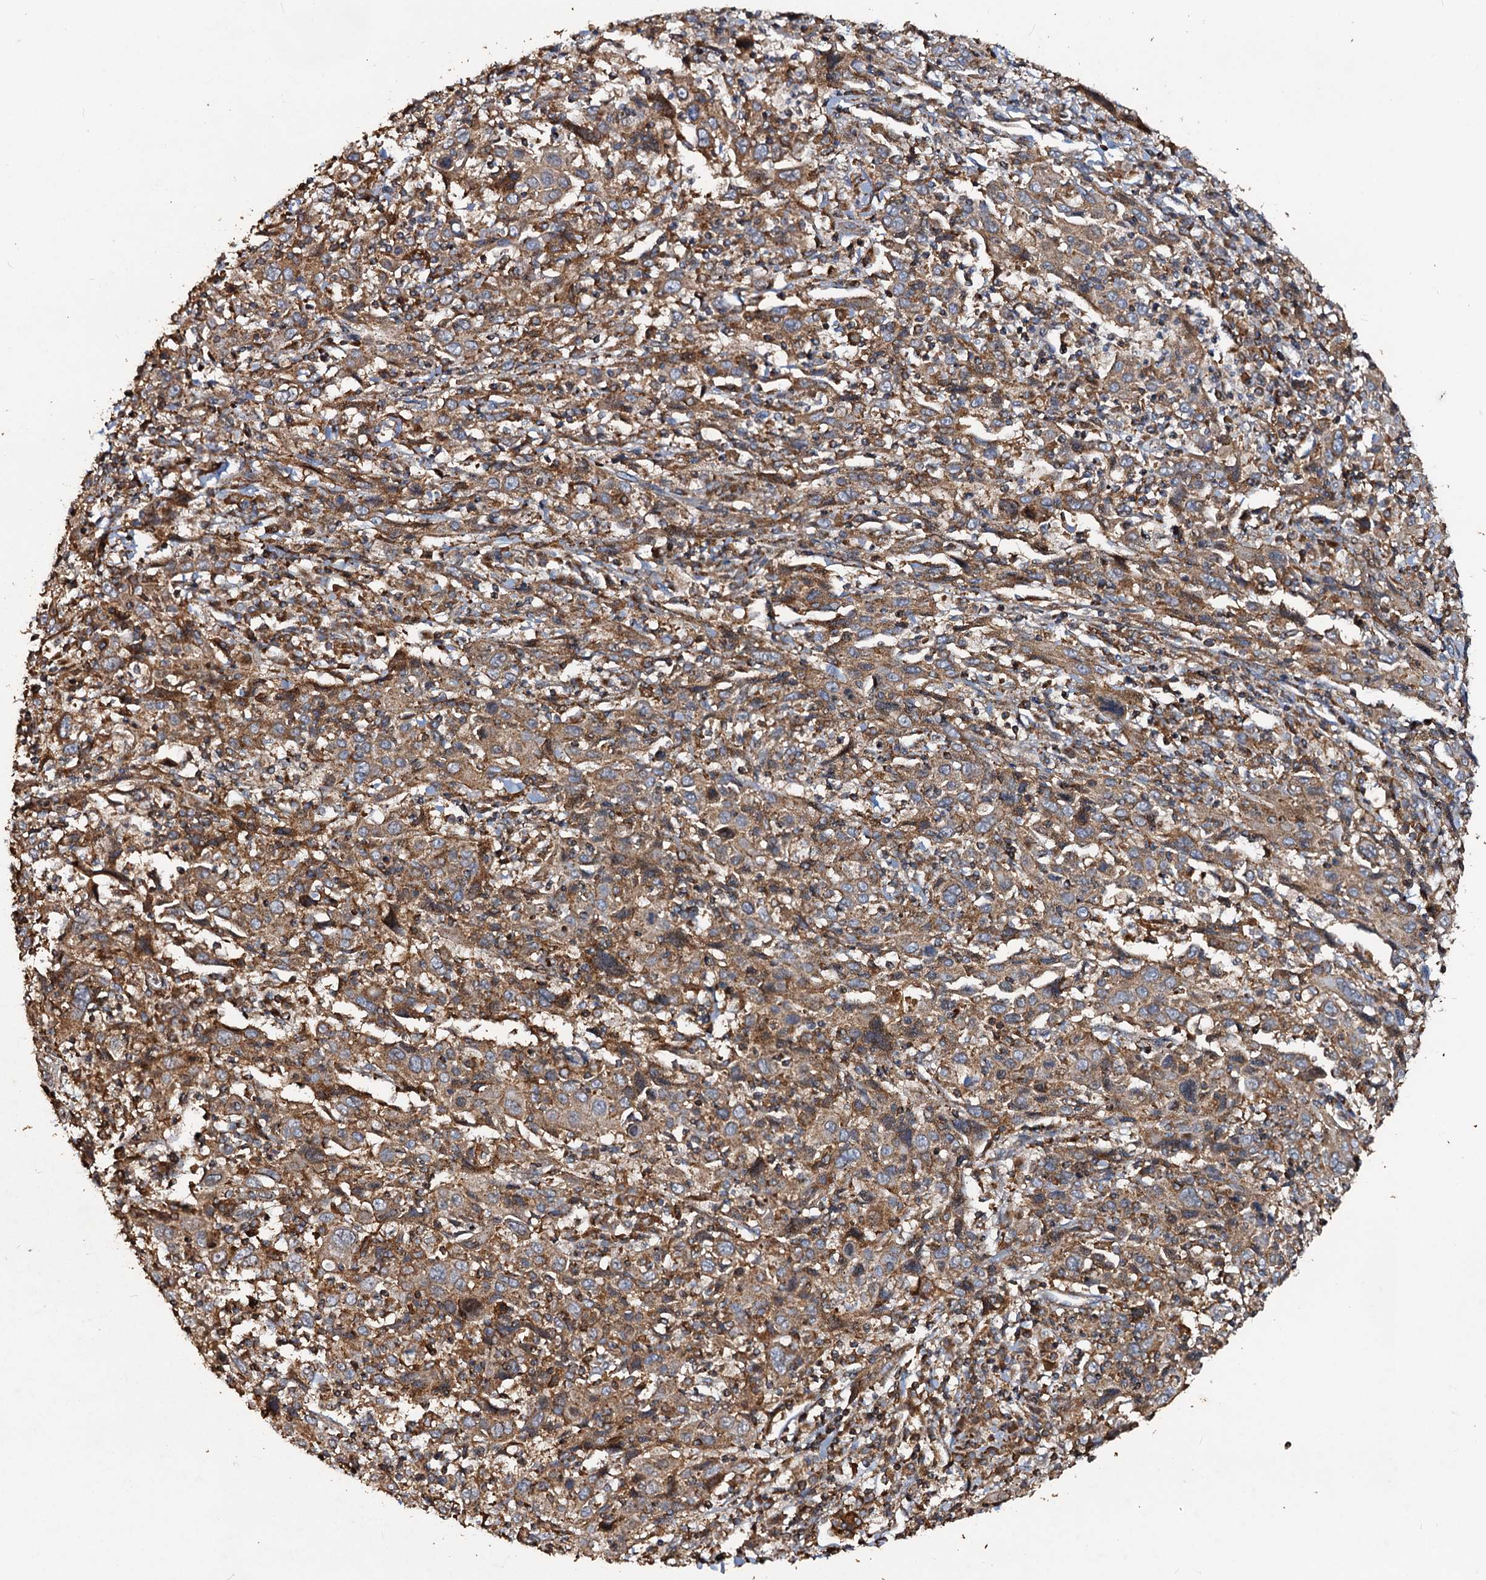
{"staining": {"intensity": "moderate", "quantity": ">75%", "location": "cytoplasmic/membranous"}, "tissue": "cervical cancer", "cell_type": "Tumor cells", "image_type": "cancer", "snomed": [{"axis": "morphology", "description": "Squamous cell carcinoma, NOS"}, {"axis": "topography", "description": "Cervix"}], "caption": "Immunohistochemical staining of cervical squamous cell carcinoma reveals medium levels of moderate cytoplasmic/membranous expression in about >75% of tumor cells.", "gene": "NOTCH2NLA", "patient": {"sex": "female", "age": 46}}